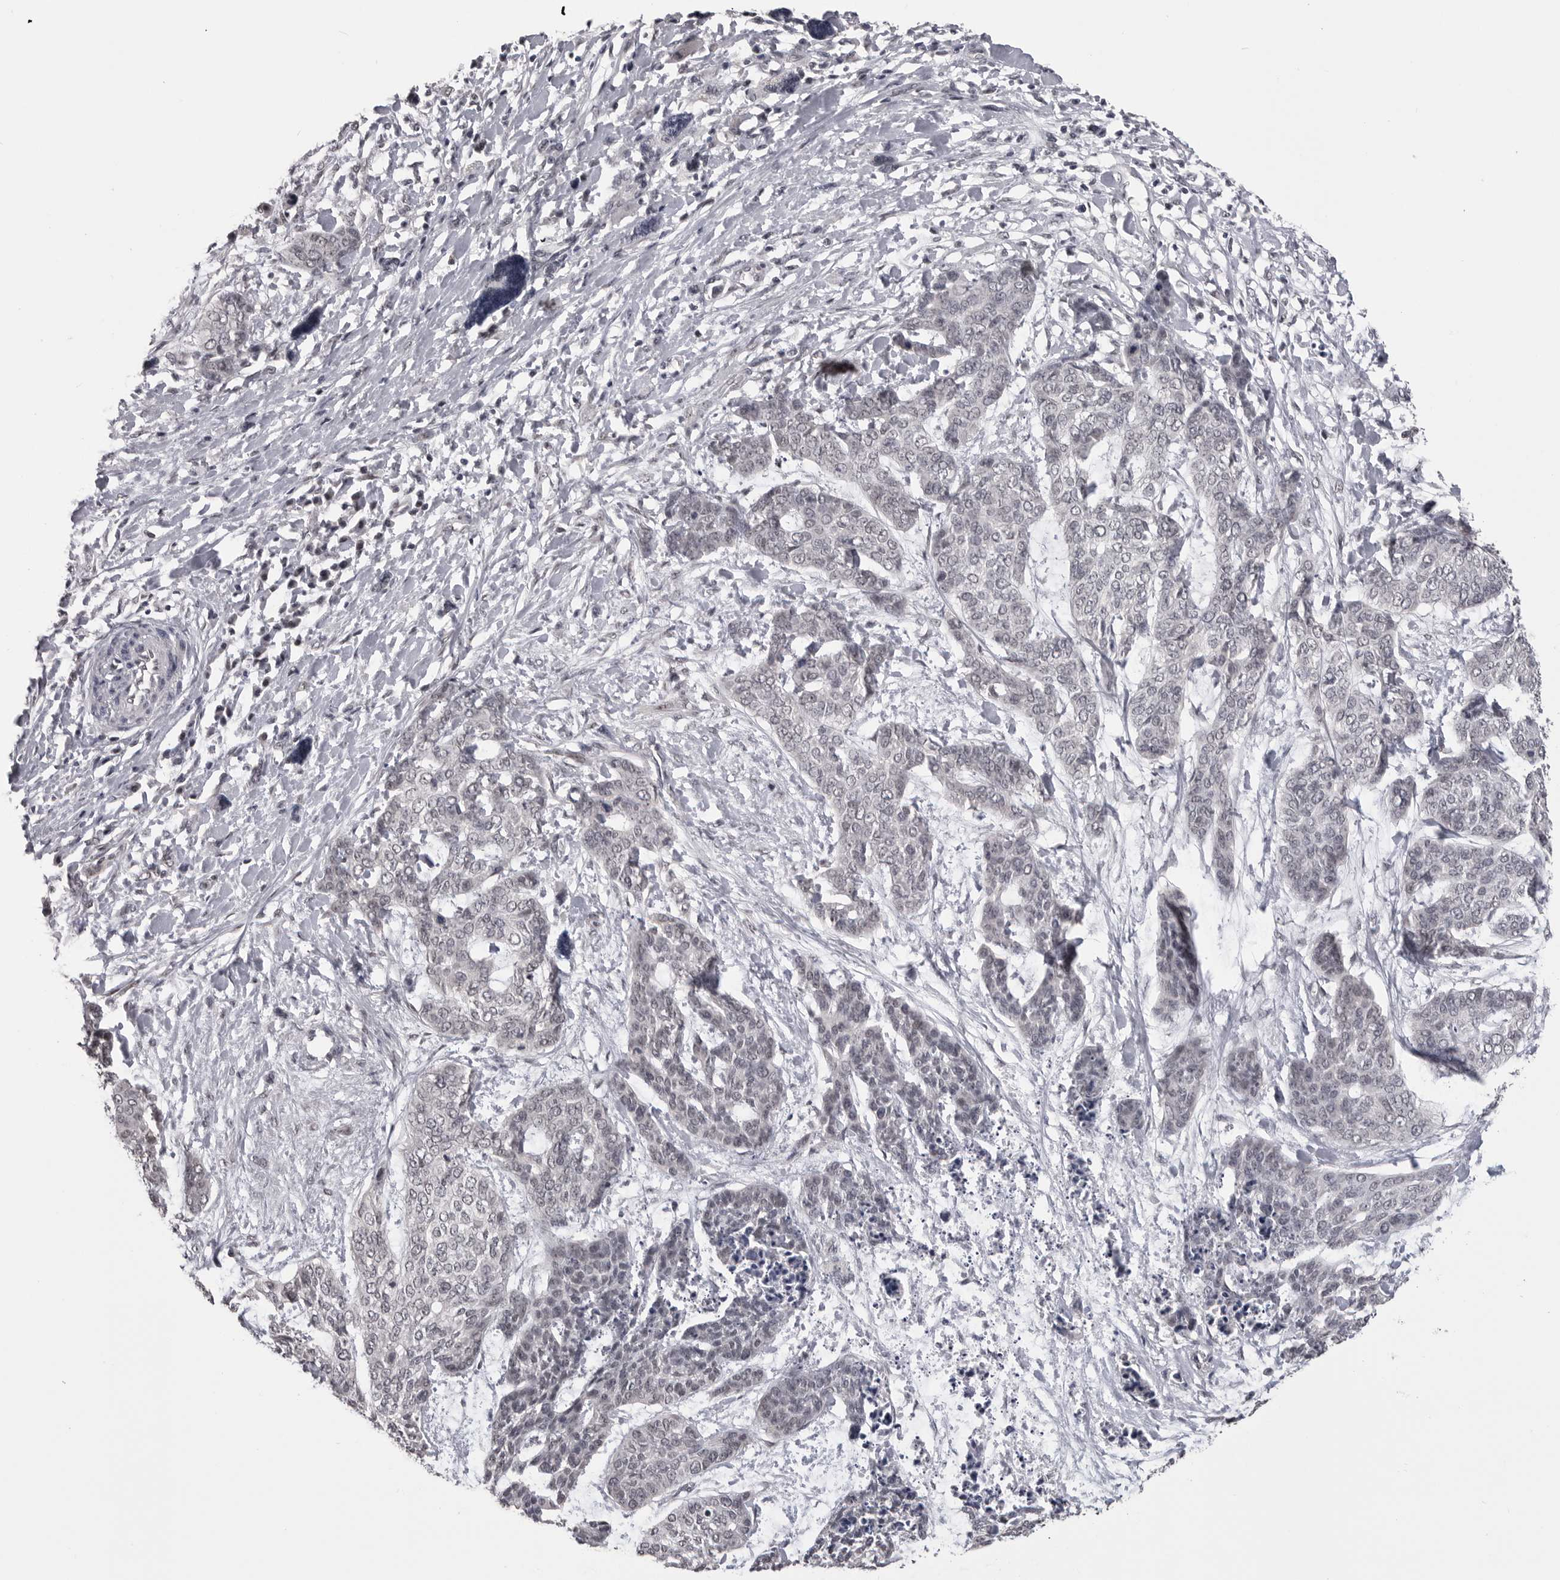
{"staining": {"intensity": "negative", "quantity": "none", "location": "none"}, "tissue": "skin cancer", "cell_type": "Tumor cells", "image_type": "cancer", "snomed": [{"axis": "morphology", "description": "Basal cell carcinoma"}, {"axis": "topography", "description": "Skin"}], "caption": "Protein analysis of basal cell carcinoma (skin) reveals no significant expression in tumor cells.", "gene": "DLG2", "patient": {"sex": "female", "age": 64}}